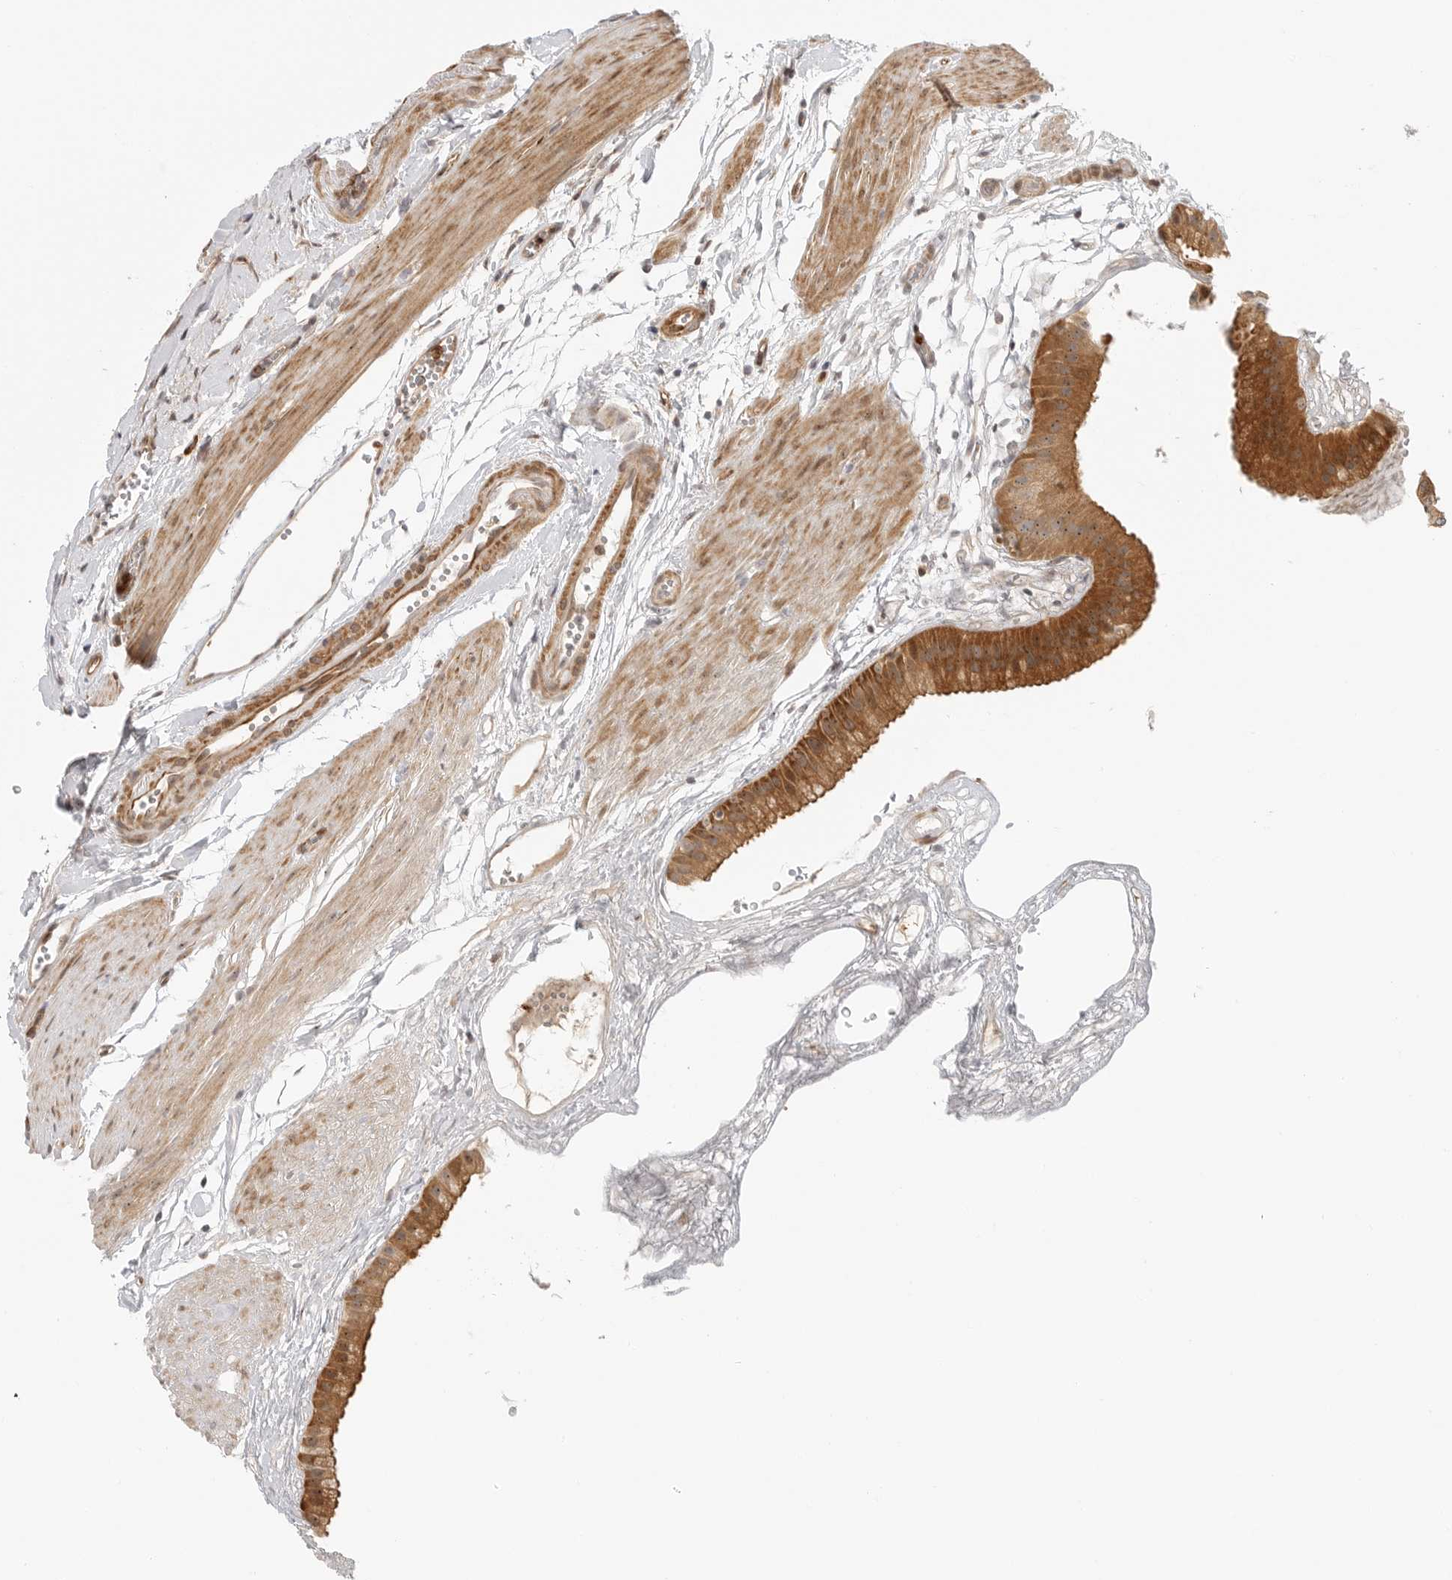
{"staining": {"intensity": "strong", "quantity": ">75%", "location": "cytoplasmic/membranous,nuclear"}, "tissue": "gallbladder", "cell_type": "Glandular cells", "image_type": "normal", "snomed": [{"axis": "morphology", "description": "Normal tissue, NOS"}, {"axis": "topography", "description": "Gallbladder"}], "caption": "Brown immunohistochemical staining in unremarkable gallbladder shows strong cytoplasmic/membranous,nuclear staining in approximately >75% of glandular cells.", "gene": "DSCC1", "patient": {"sex": "female", "age": 64}}